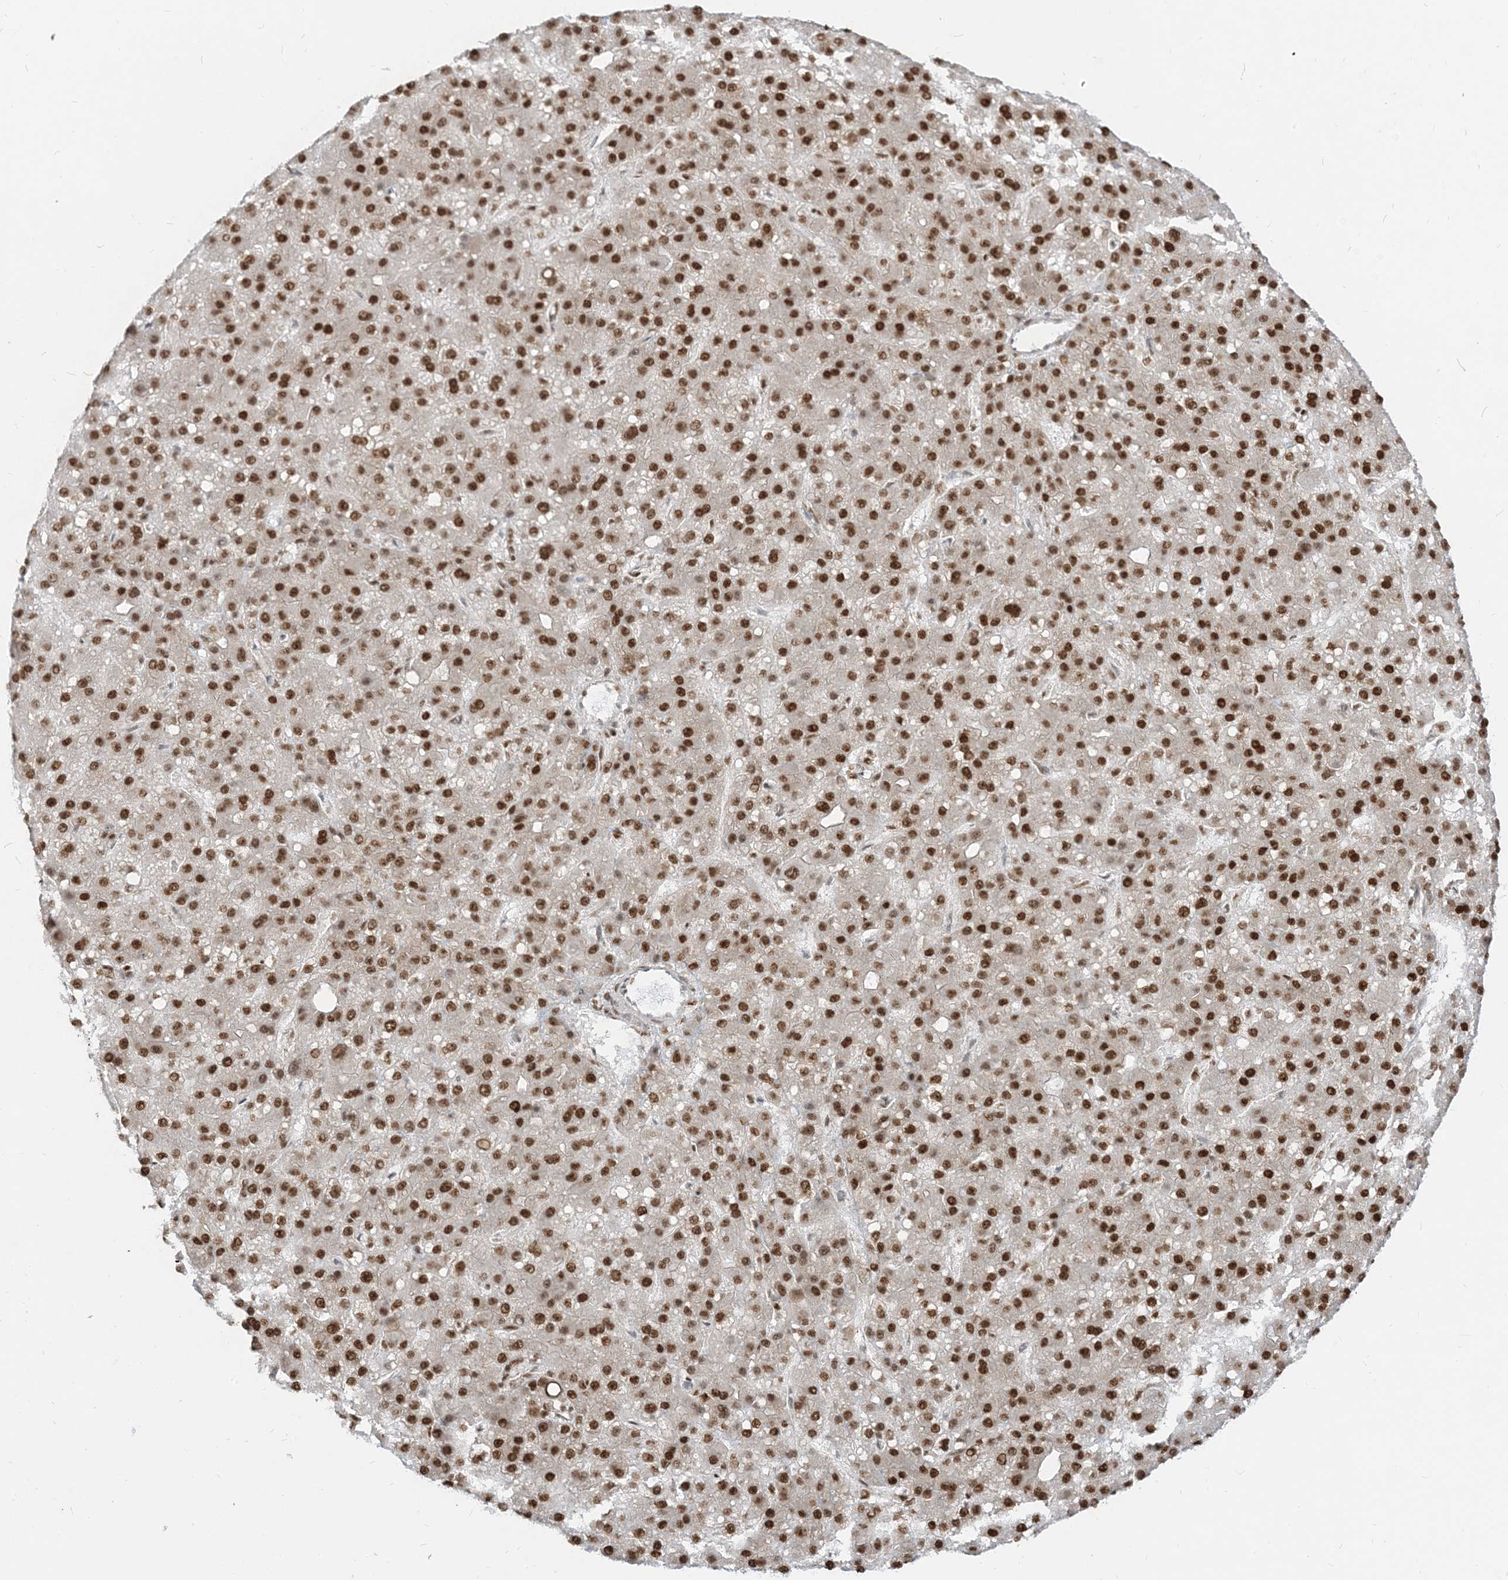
{"staining": {"intensity": "strong", "quantity": ">75%", "location": "nuclear"}, "tissue": "liver cancer", "cell_type": "Tumor cells", "image_type": "cancer", "snomed": [{"axis": "morphology", "description": "Carcinoma, Hepatocellular, NOS"}, {"axis": "topography", "description": "Liver"}], "caption": "This micrograph reveals hepatocellular carcinoma (liver) stained with IHC to label a protein in brown. The nuclear of tumor cells show strong positivity for the protein. Nuclei are counter-stained blue.", "gene": "ARGLU1", "patient": {"sex": "male", "age": 67}}